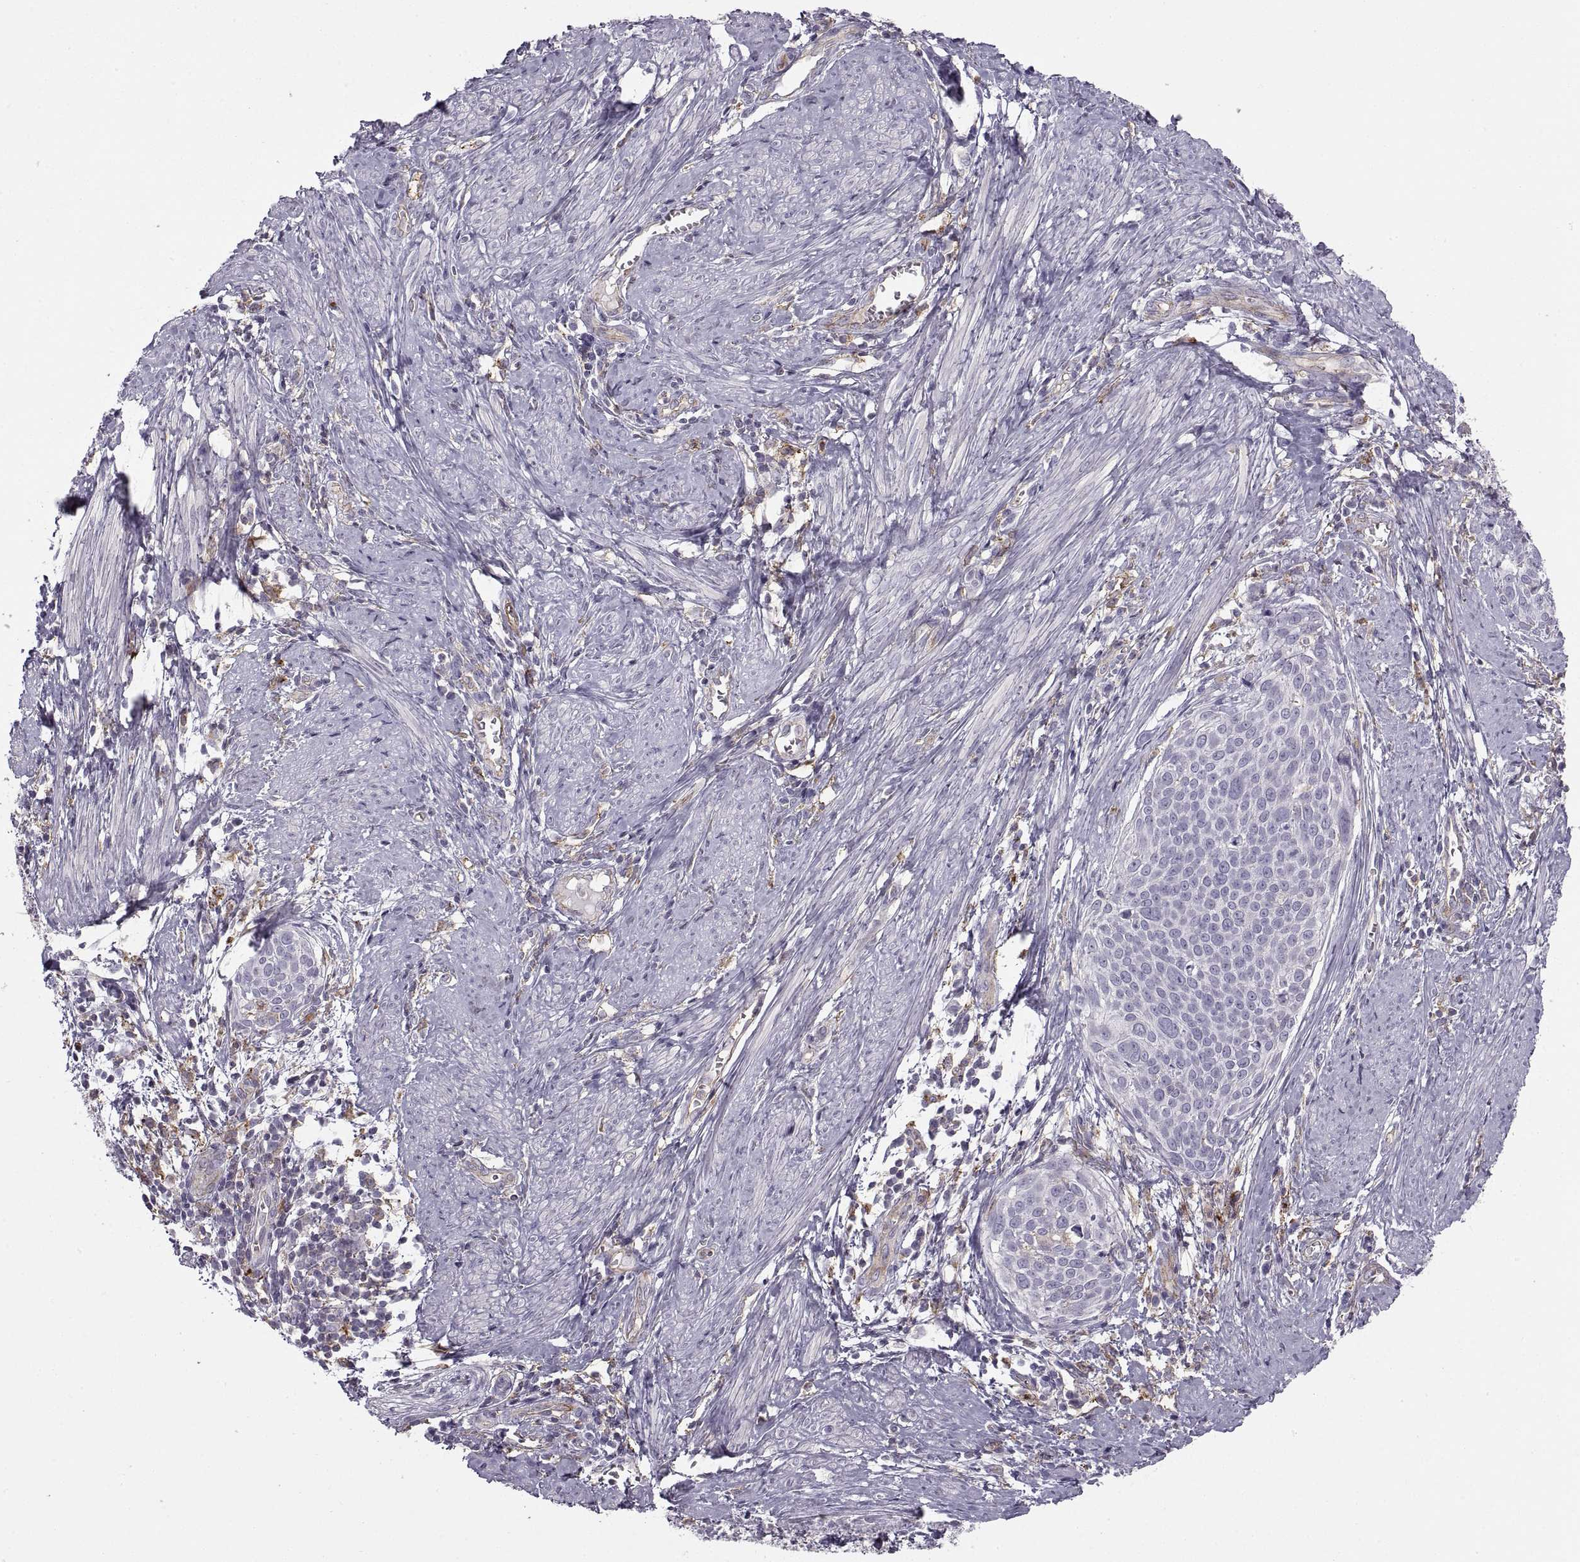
{"staining": {"intensity": "negative", "quantity": "none", "location": "none"}, "tissue": "cervical cancer", "cell_type": "Tumor cells", "image_type": "cancer", "snomed": [{"axis": "morphology", "description": "Squamous cell carcinoma, NOS"}, {"axis": "topography", "description": "Cervix"}], "caption": "Protein analysis of cervical squamous cell carcinoma reveals no significant positivity in tumor cells.", "gene": "RALB", "patient": {"sex": "female", "age": 39}}